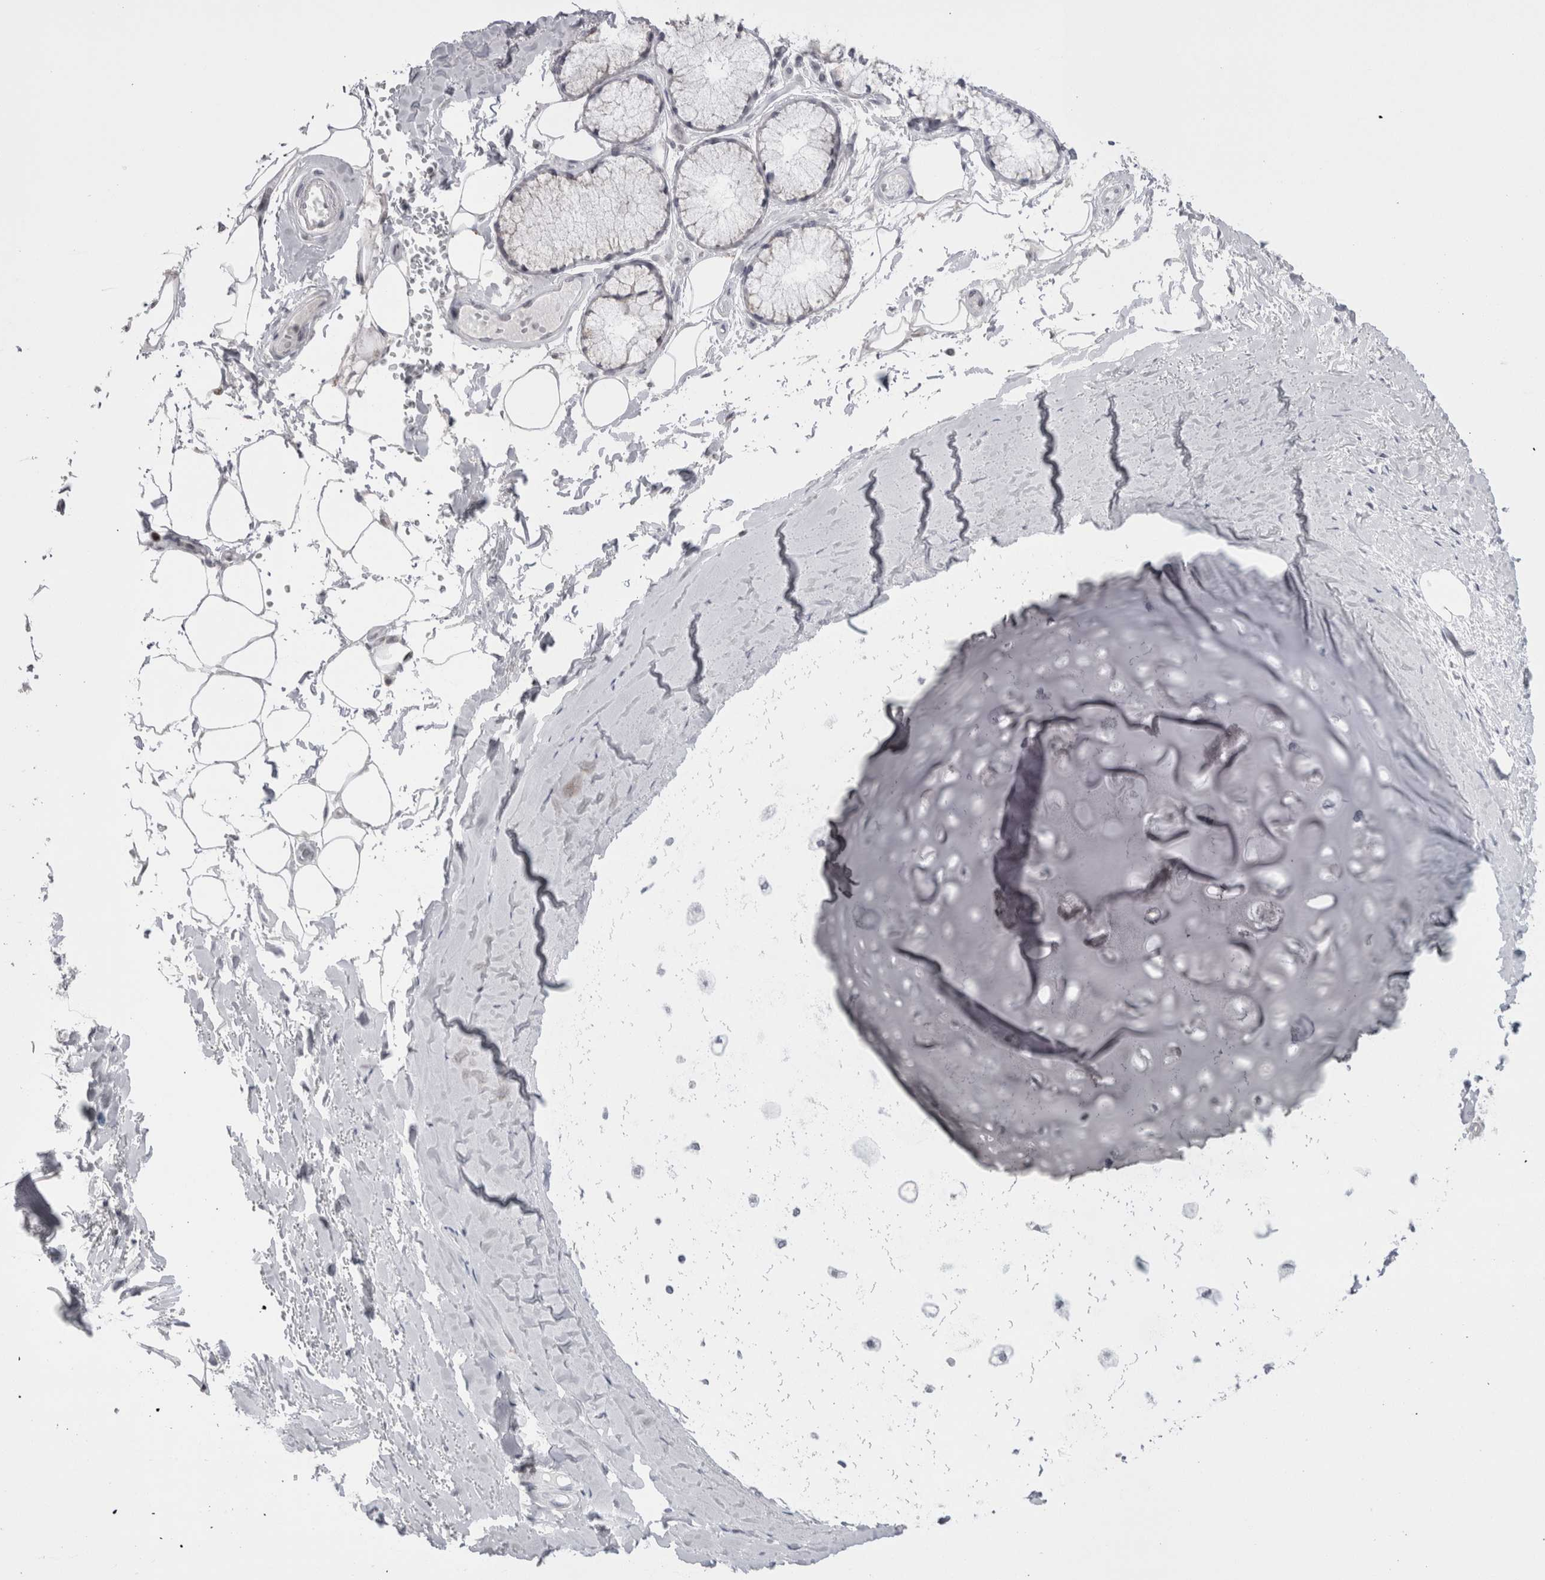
{"staining": {"intensity": "negative", "quantity": "none", "location": "none"}, "tissue": "adipose tissue", "cell_type": "Adipocytes", "image_type": "normal", "snomed": [{"axis": "morphology", "description": "Normal tissue, NOS"}, {"axis": "topography", "description": "Bronchus"}], "caption": "High magnification brightfield microscopy of unremarkable adipose tissue stained with DAB (3,3'-diaminobenzidine) (brown) and counterstained with hematoxylin (blue): adipocytes show no significant positivity. Brightfield microscopy of immunohistochemistry (IHC) stained with DAB (3,3'-diaminobenzidine) (brown) and hematoxylin (blue), captured at high magnification.", "gene": "FNDC8", "patient": {"sex": "male", "age": 66}}